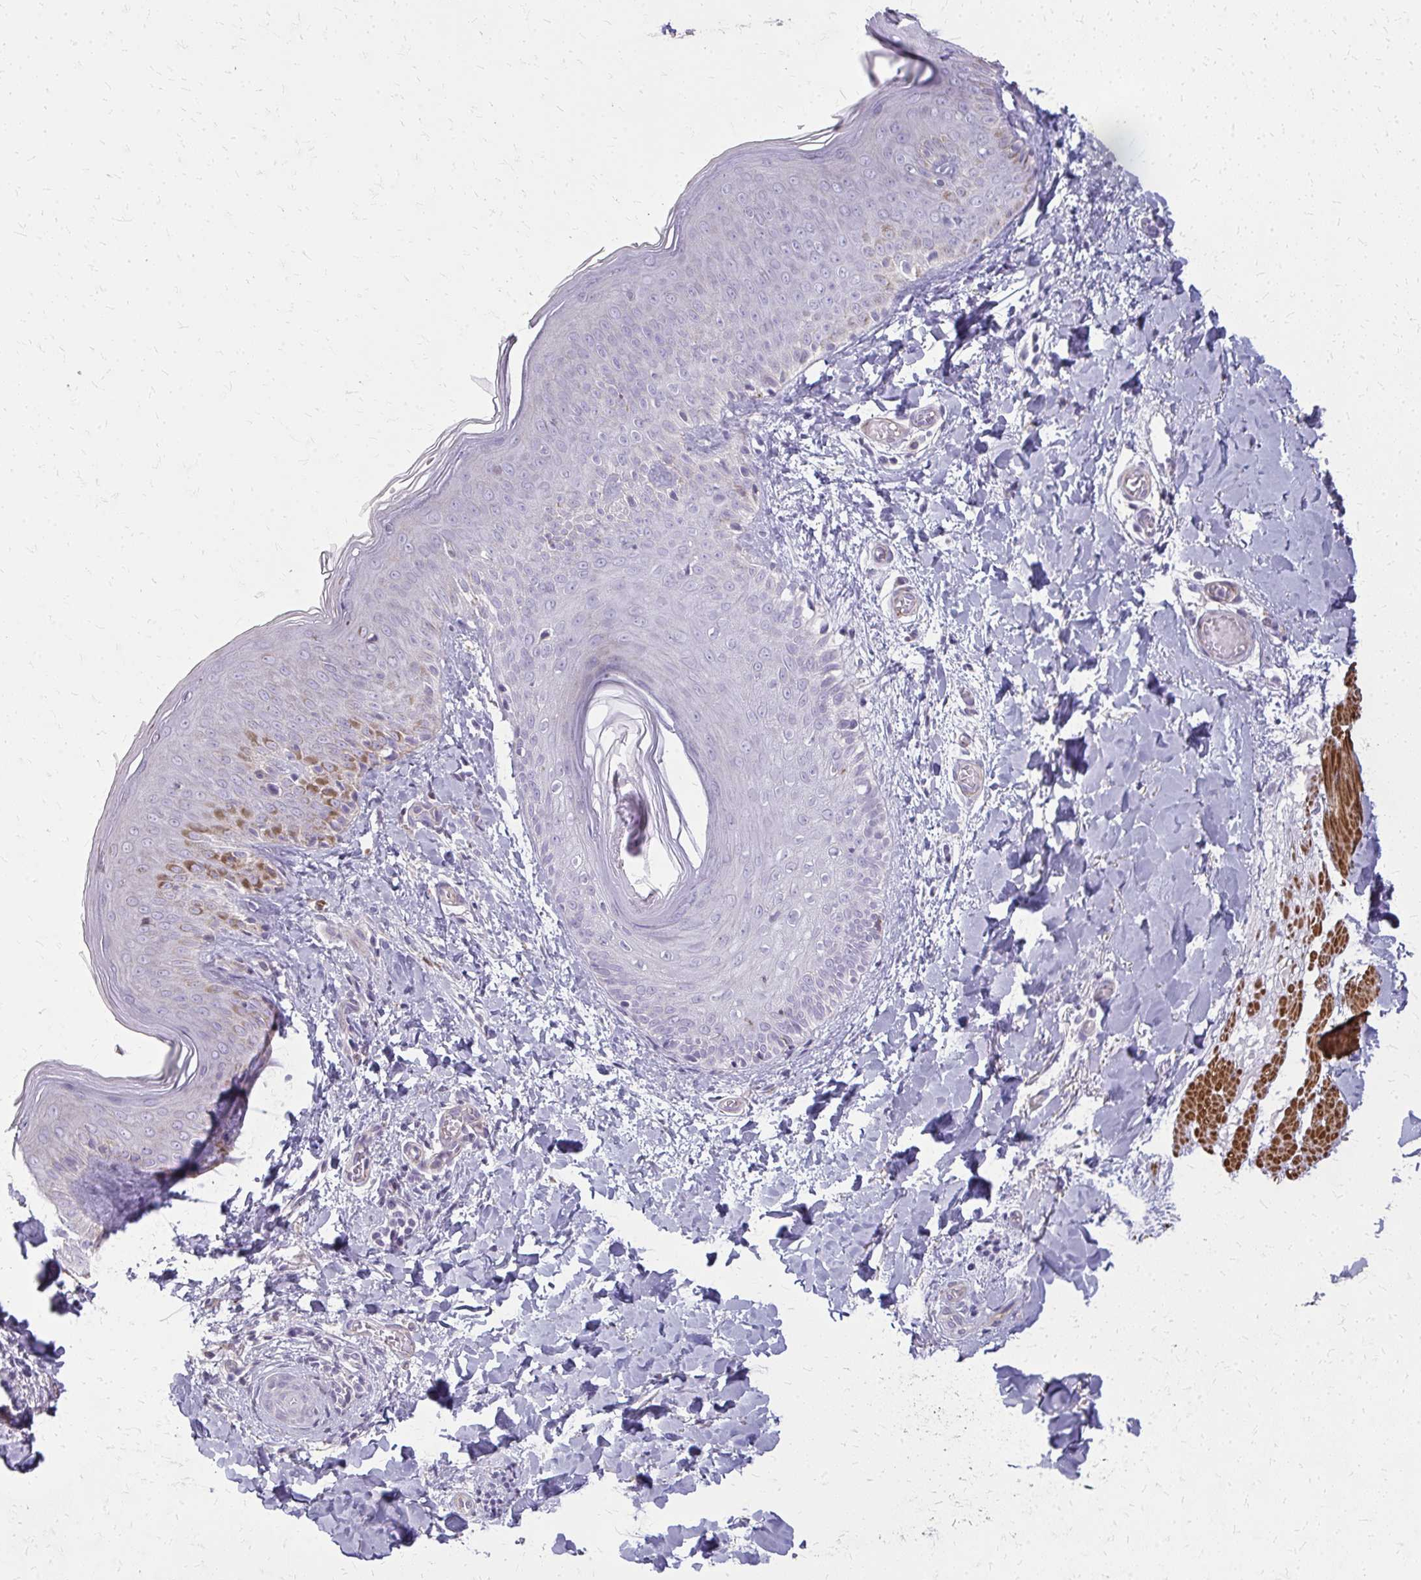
{"staining": {"intensity": "negative", "quantity": "none", "location": "none"}, "tissue": "skin", "cell_type": "Fibroblasts", "image_type": "normal", "snomed": [{"axis": "morphology", "description": "Normal tissue, NOS"}, {"axis": "topography", "description": "Skin"}], "caption": "Immunohistochemical staining of normal skin displays no significant positivity in fibroblasts.", "gene": "TENM4", "patient": {"sex": "male", "age": 16}}